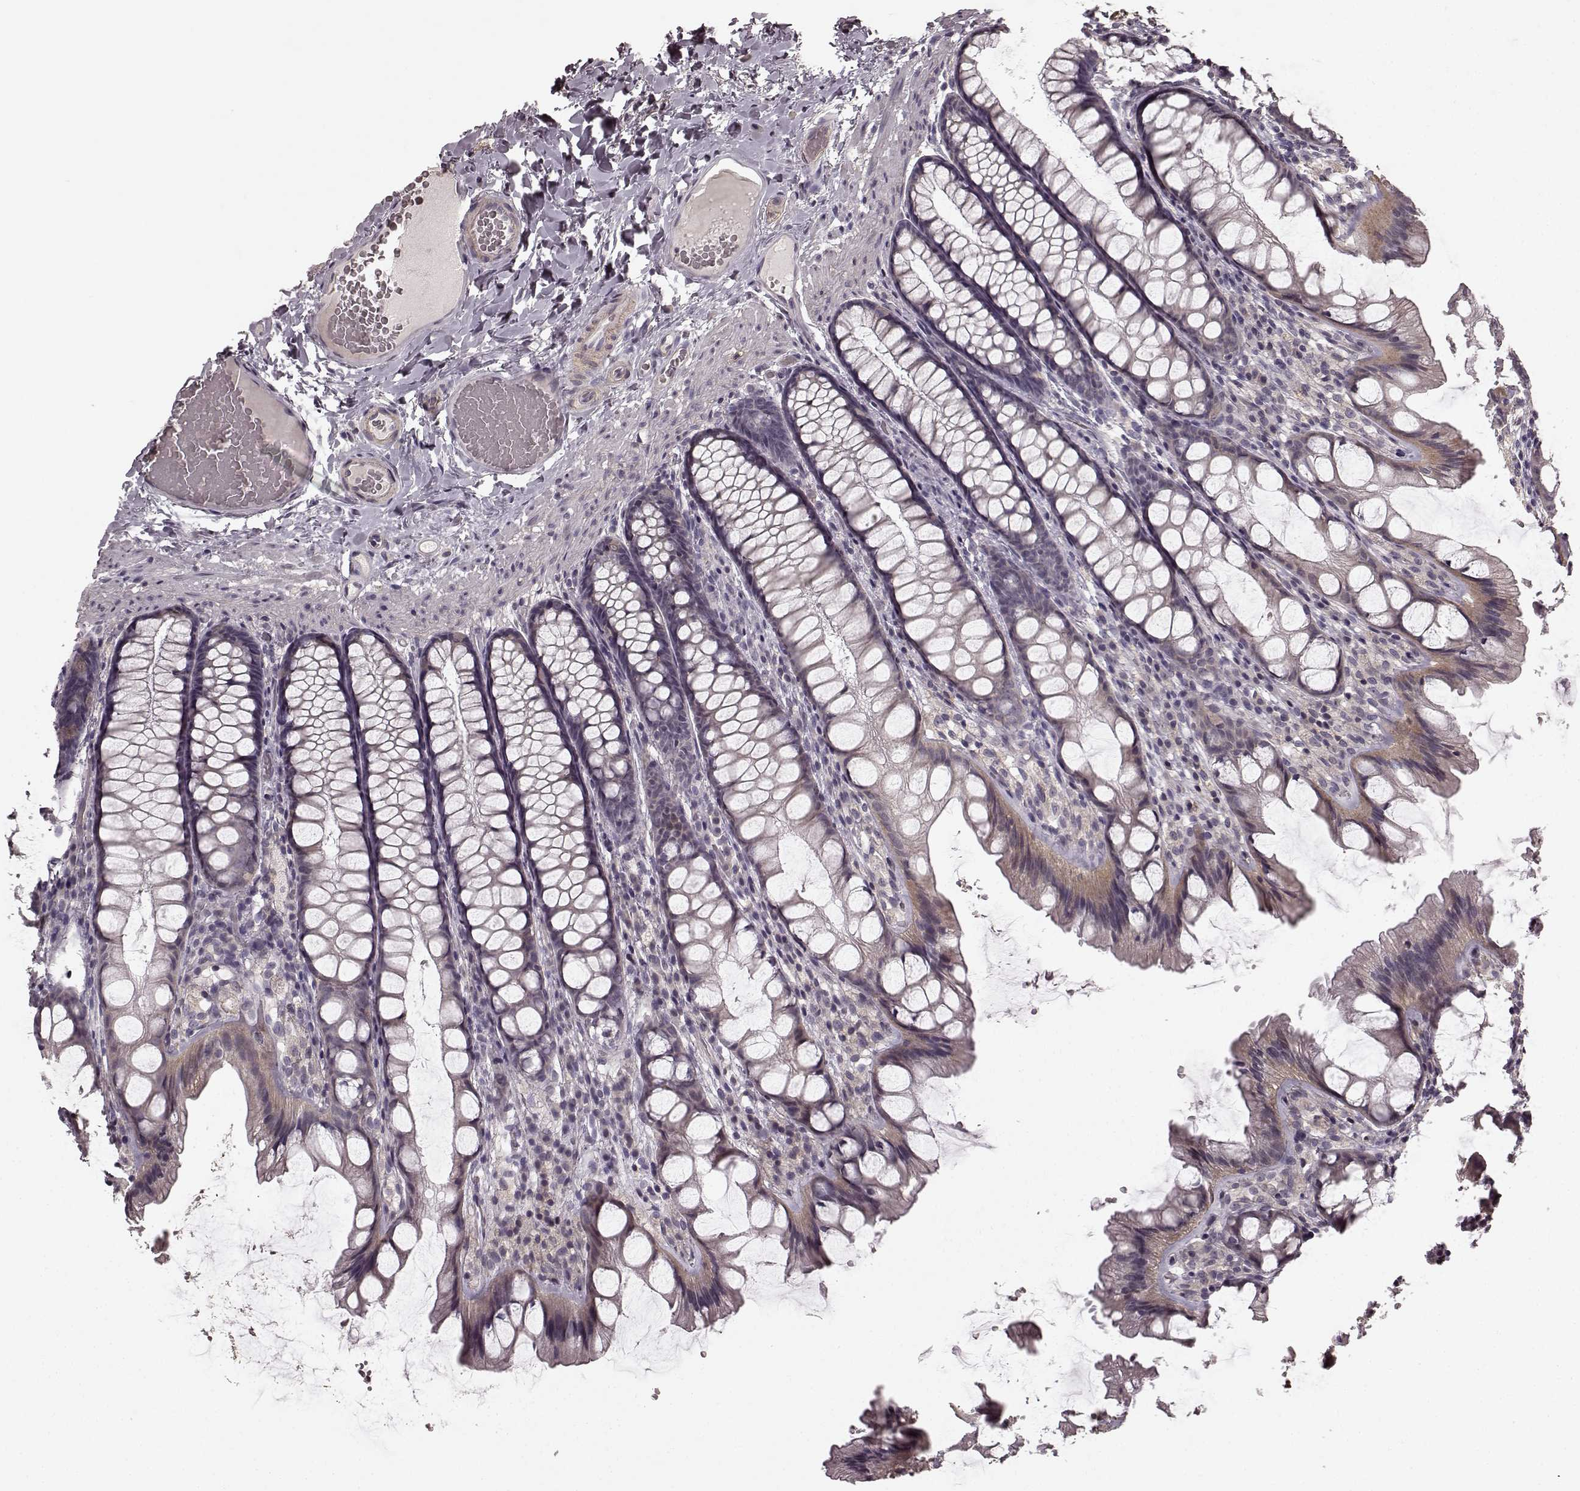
{"staining": {"intensity": "negative", "quantity": "none", "location": "none"}, "tissue": "colon", "cell_type": "Endothelial cells", "image_type": "normal", "snomed": [{"axis": "morphology", "description": "Normal tissue, NOS"}, {"axis": "topography", "description": "Colon"}], "caption": "High magnification brightfield microscopy of benign colon stained with DAB (brown) and counterstained with hematoxylin (blue): endothelial cells show no significant expression. (DAB IHC visualized using brightfield microscopy, high magnification).", "gene": "PRKCE", "patient": {"sex": "male", "age": 47}}